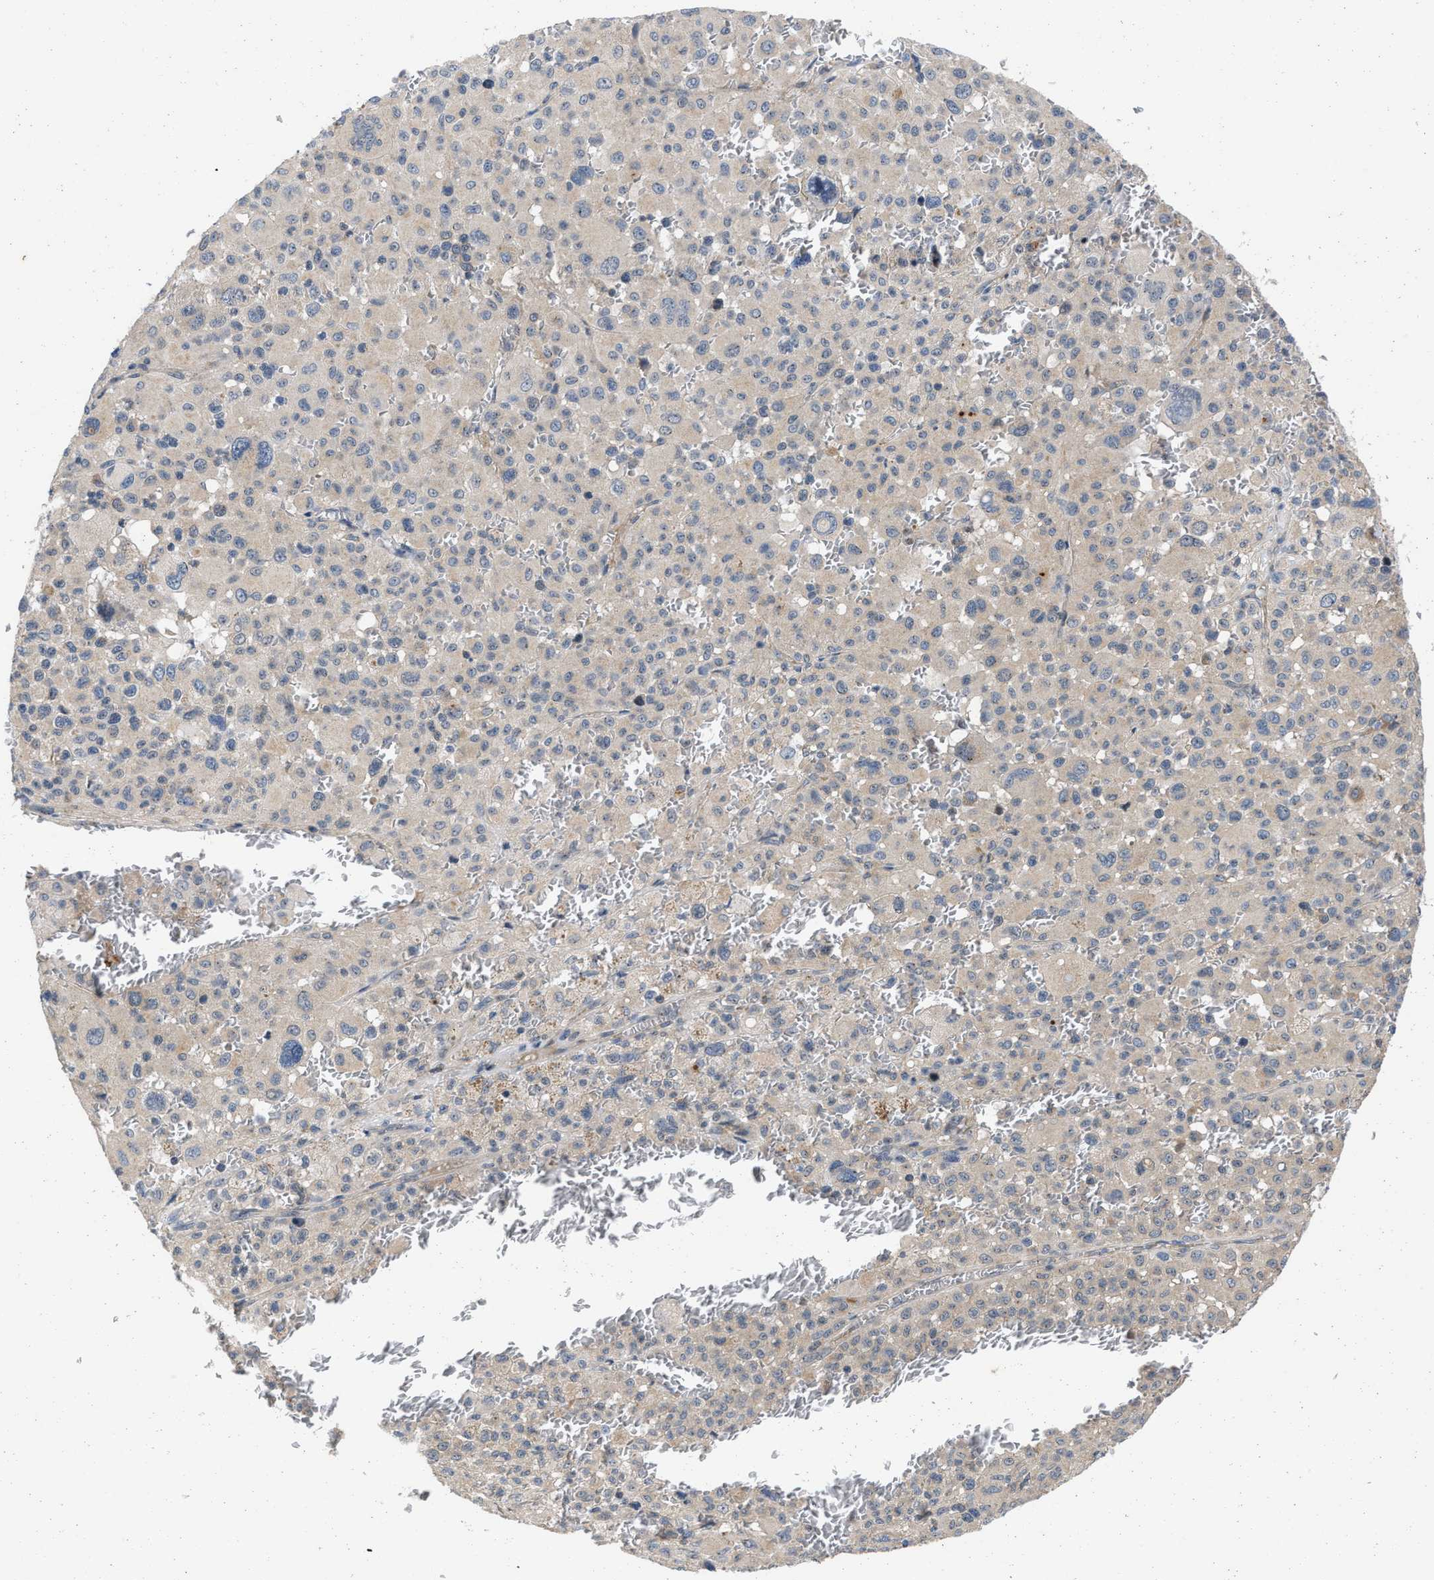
{"staining": {"intensity": "weak", "quantity": "<25%", "location": "cytoplasmic/membranous"}, "tissue": "melanoma", "cell_type": "Tumor cells", "image_type": "cancer", "snomed": [{"axis": "morphology", "description": "Malignant melanoma, Metastatic site"}, {"axis": "topography", "description": "Skin"}], "caption": "DAB (3,3'-diaminobenzidine) immunohistochemical staining of human malignant melanoma (metastatic site) exhibits no significant staining in tumor cells.", "gene": "PRDM14", "patient": {"sex": "female", "age": 74}}